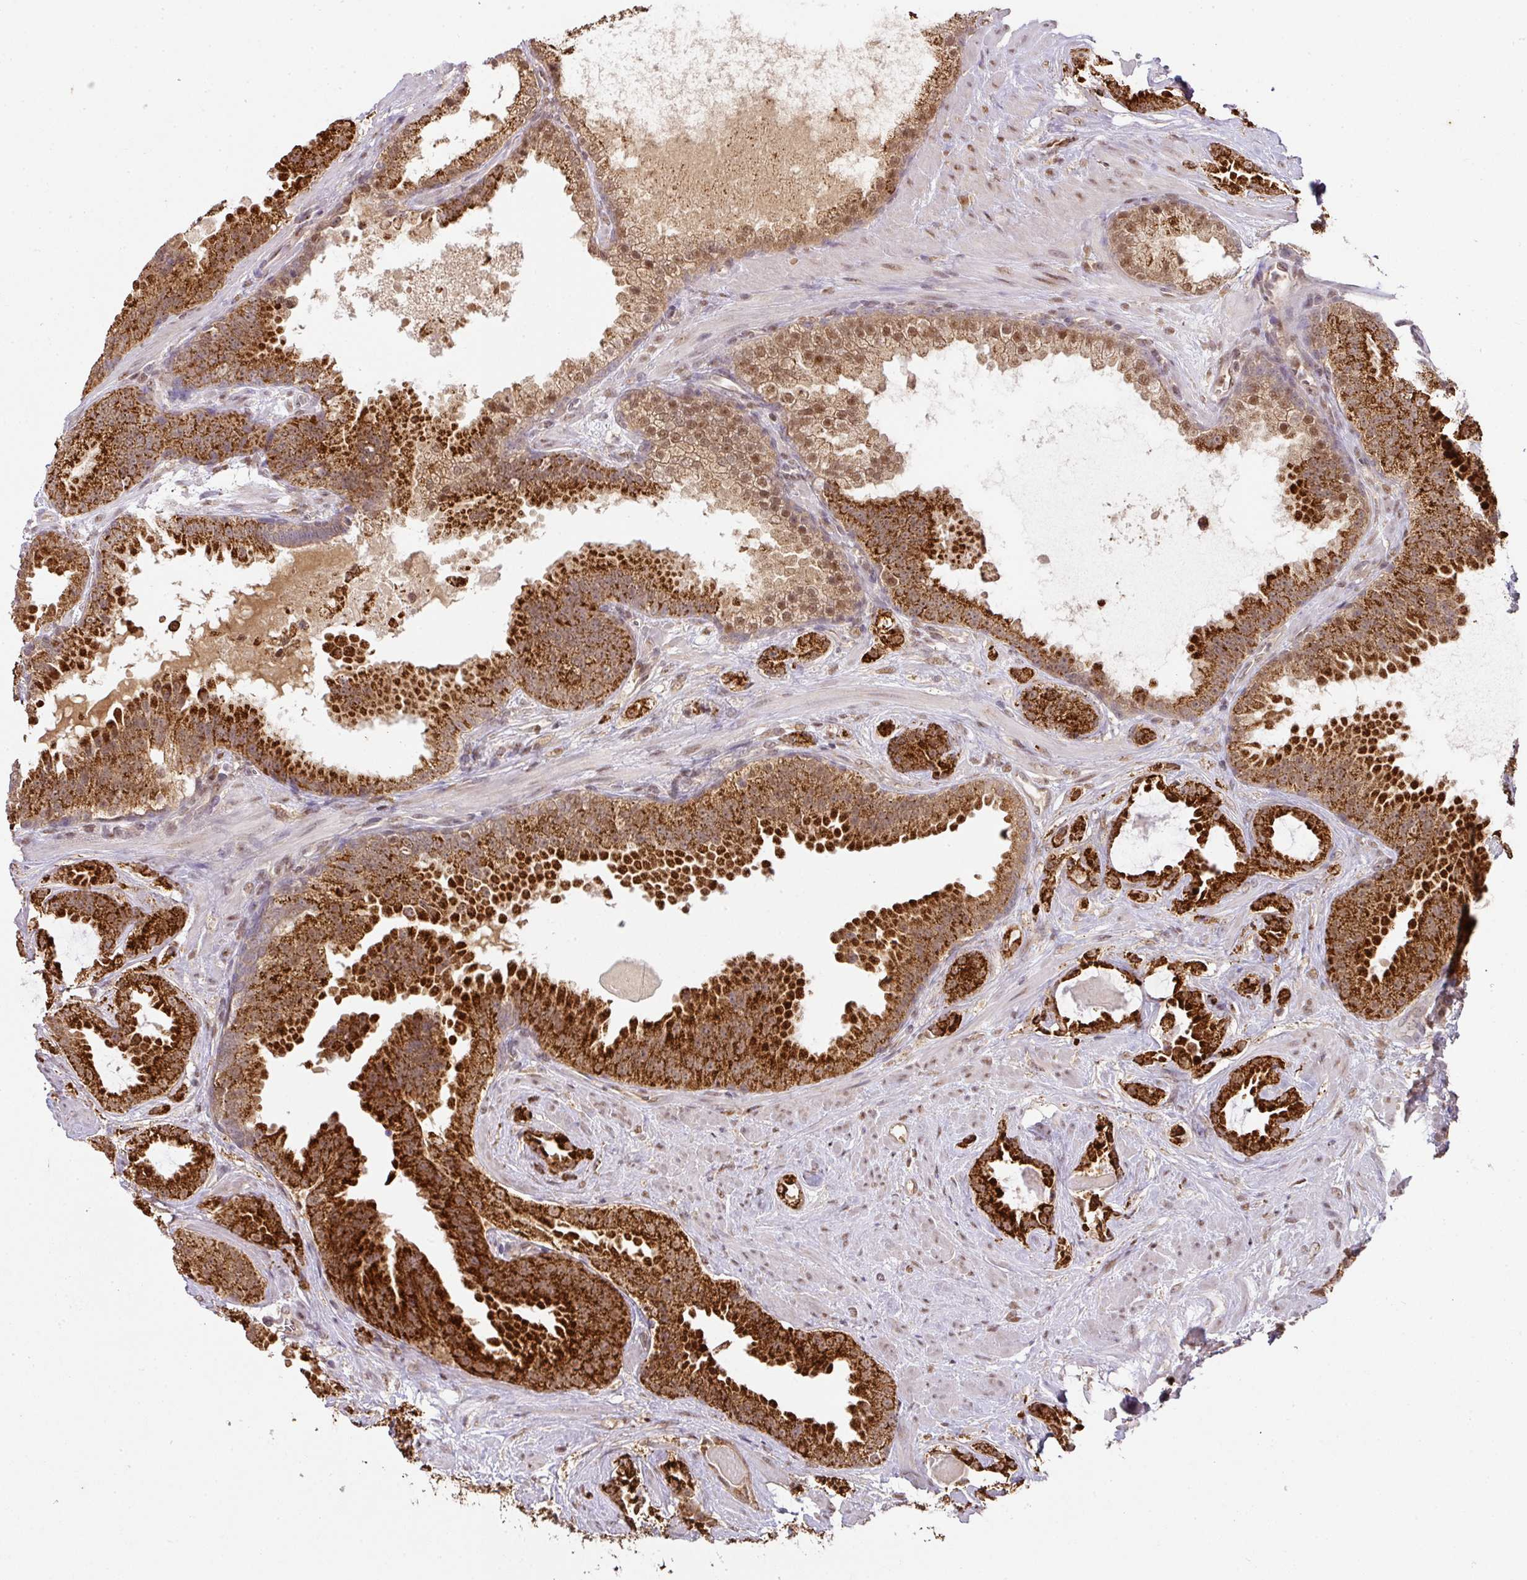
{"staining": {"intensity": "strong", "quantity": ">75%", "location": "cytoplasmic/membranous"}, "tissue": "prostate cancer", "cell_type": "Tumor cells", "image_type": "cancer", "snomed": [{"axis": "morphology", "description": "Adenocarcinoma, Low grade"}, {"axis": "topography", "description": "Prostate"}], "caption": "High-magnification brightfield microscopy of low-grade adenocarcinoma (prostate) stained with DAB (brown) and counterstained with hematoxylin (blue). tumor cells exhibit strong cytoplasmic/membranous staining is present in about>75% of cells.", "gene": "RANBP9", "patient": {"sex": "male", "age": 62}}